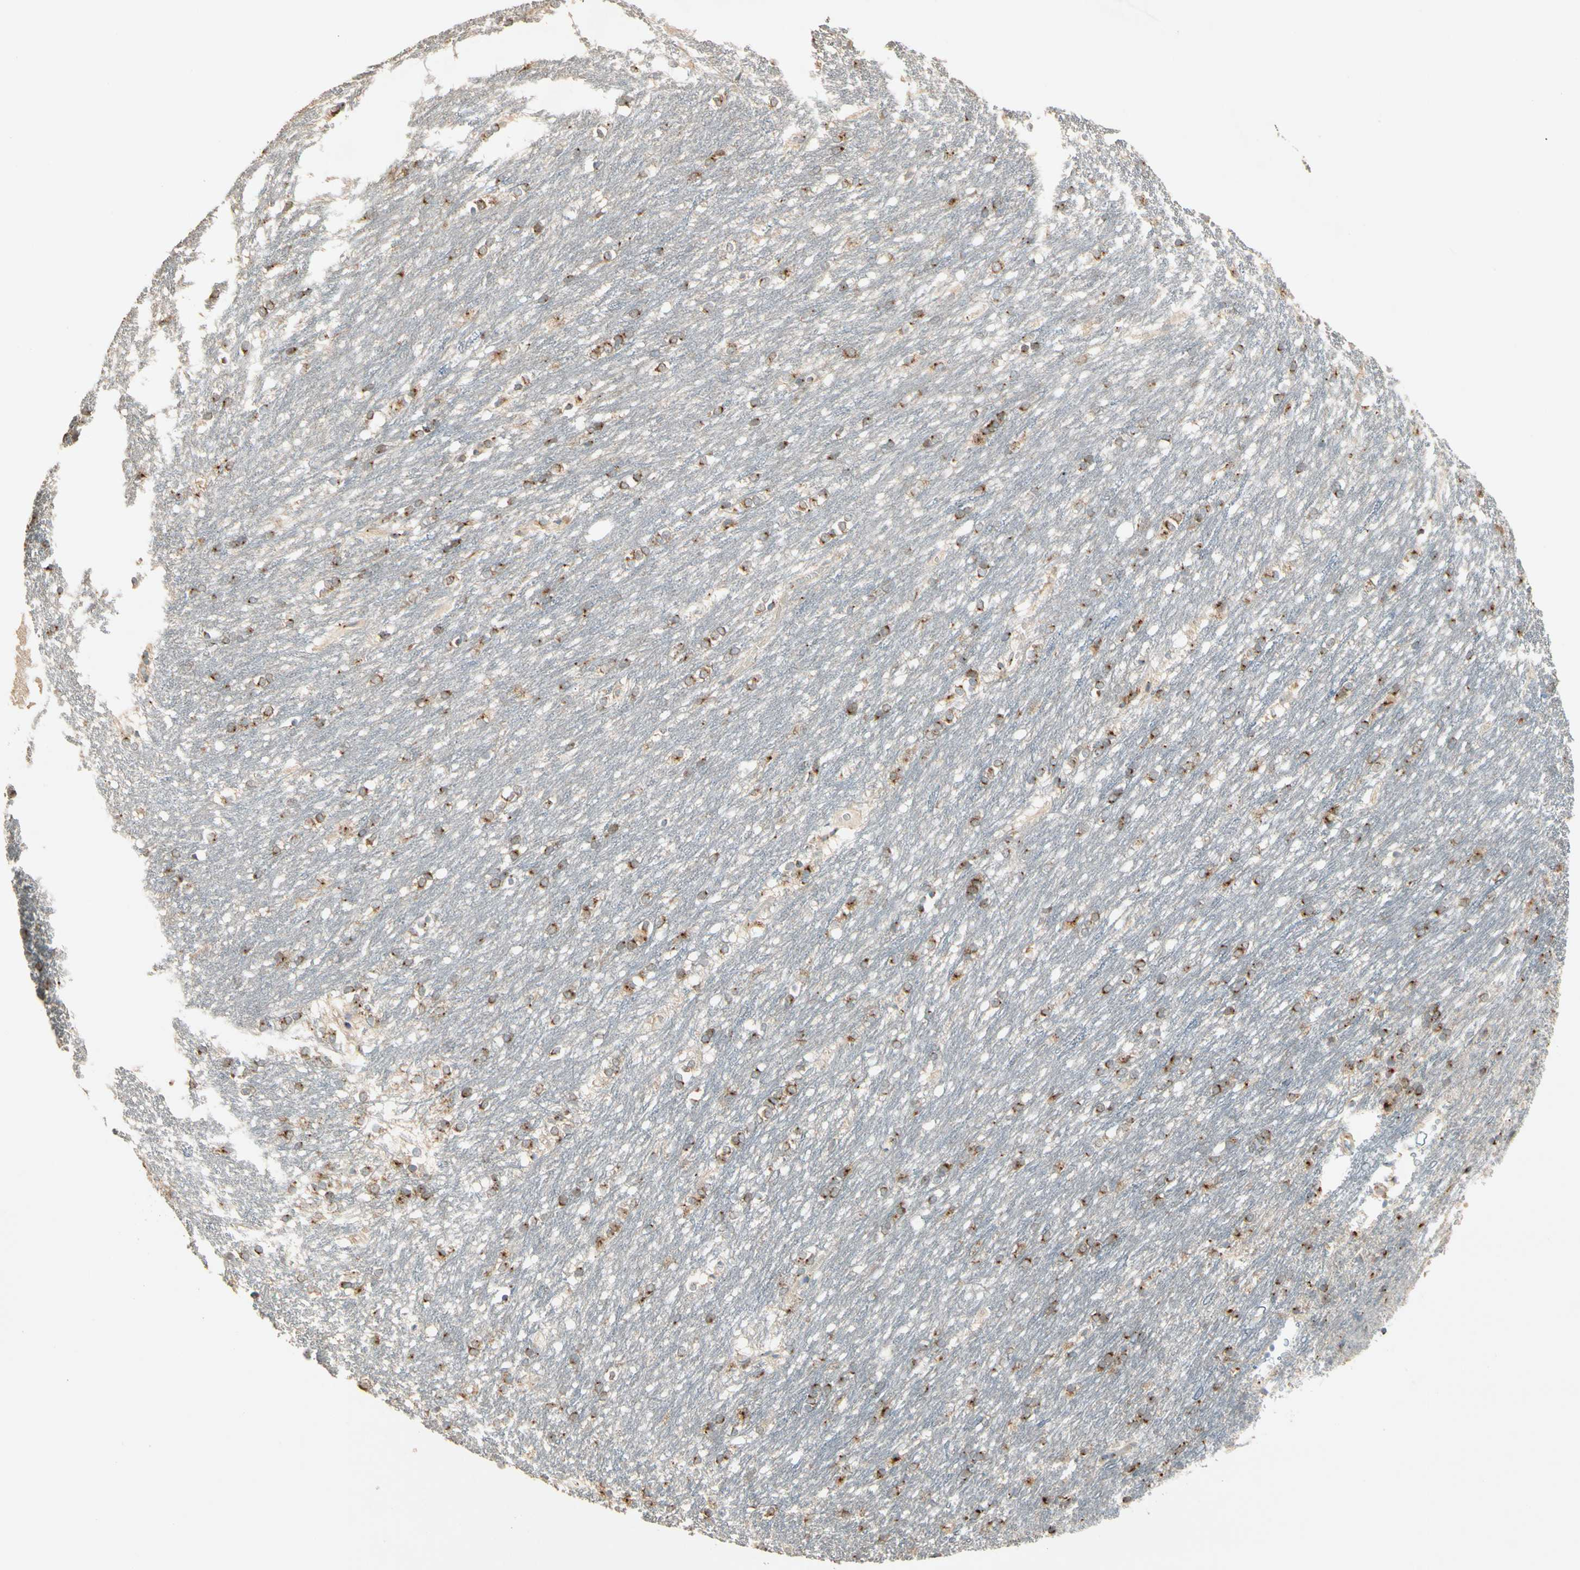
{"staining": {"intensity": "moderate", "quantity": "25%-75%", "location": "cytoplasmic/membranous"}, "tissue": "caudate", "cell_type": "Glial cells", "image_type": "normal", "snomed": [{"axis": "morphology", "description": "Normal tissue, NOS"}, {"axis": "topography", "description": "Lateral ventricle wall"}], "caption": "A medium amount of moderate cytoplasmic/membranous expression is appreciated in about 25%-75% of glial cells in unremarkable caudate.", "gene": "AKAP9", "patient": {"sex": "female", "age": 19}}